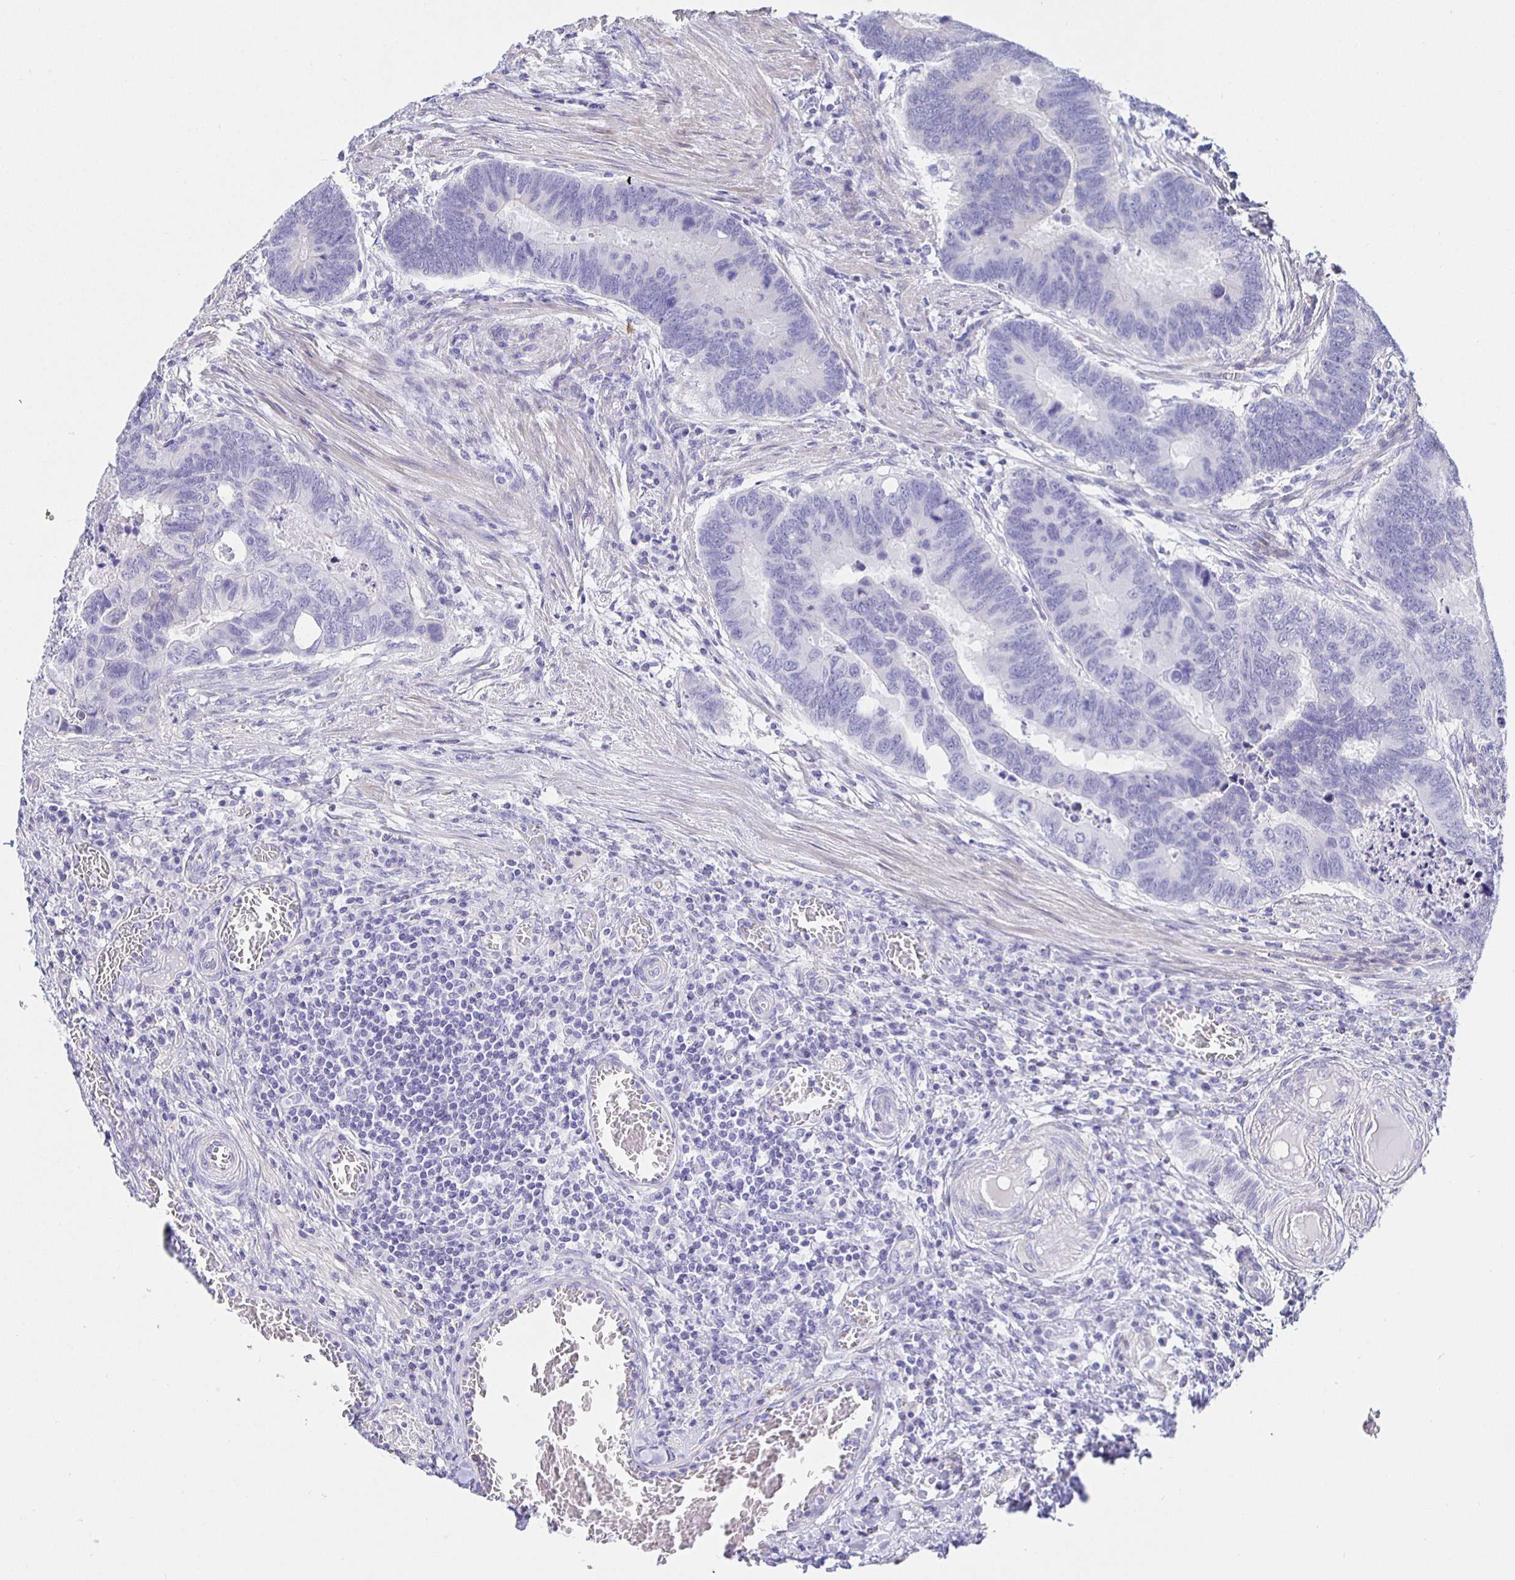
{"staining": {"intensity": "negative", "quantity": "none", "location": "none"}, "tissue": "colorectal cancer", "cell_type": "Tumor cells", "image_type": "cancer", "snomed": [{"axis": "morphology", "description": "Adenocarcinoma, NOS"}, {"axis": "topography", "description": "Colon"}], "caption": "This is an immunohistochemistry (IHC) histopathology image of human colorectal cancer. There is no expression in tumor cells.", "gene": "HSPA4L", "patient": {"sex": "male", "age": 62}}